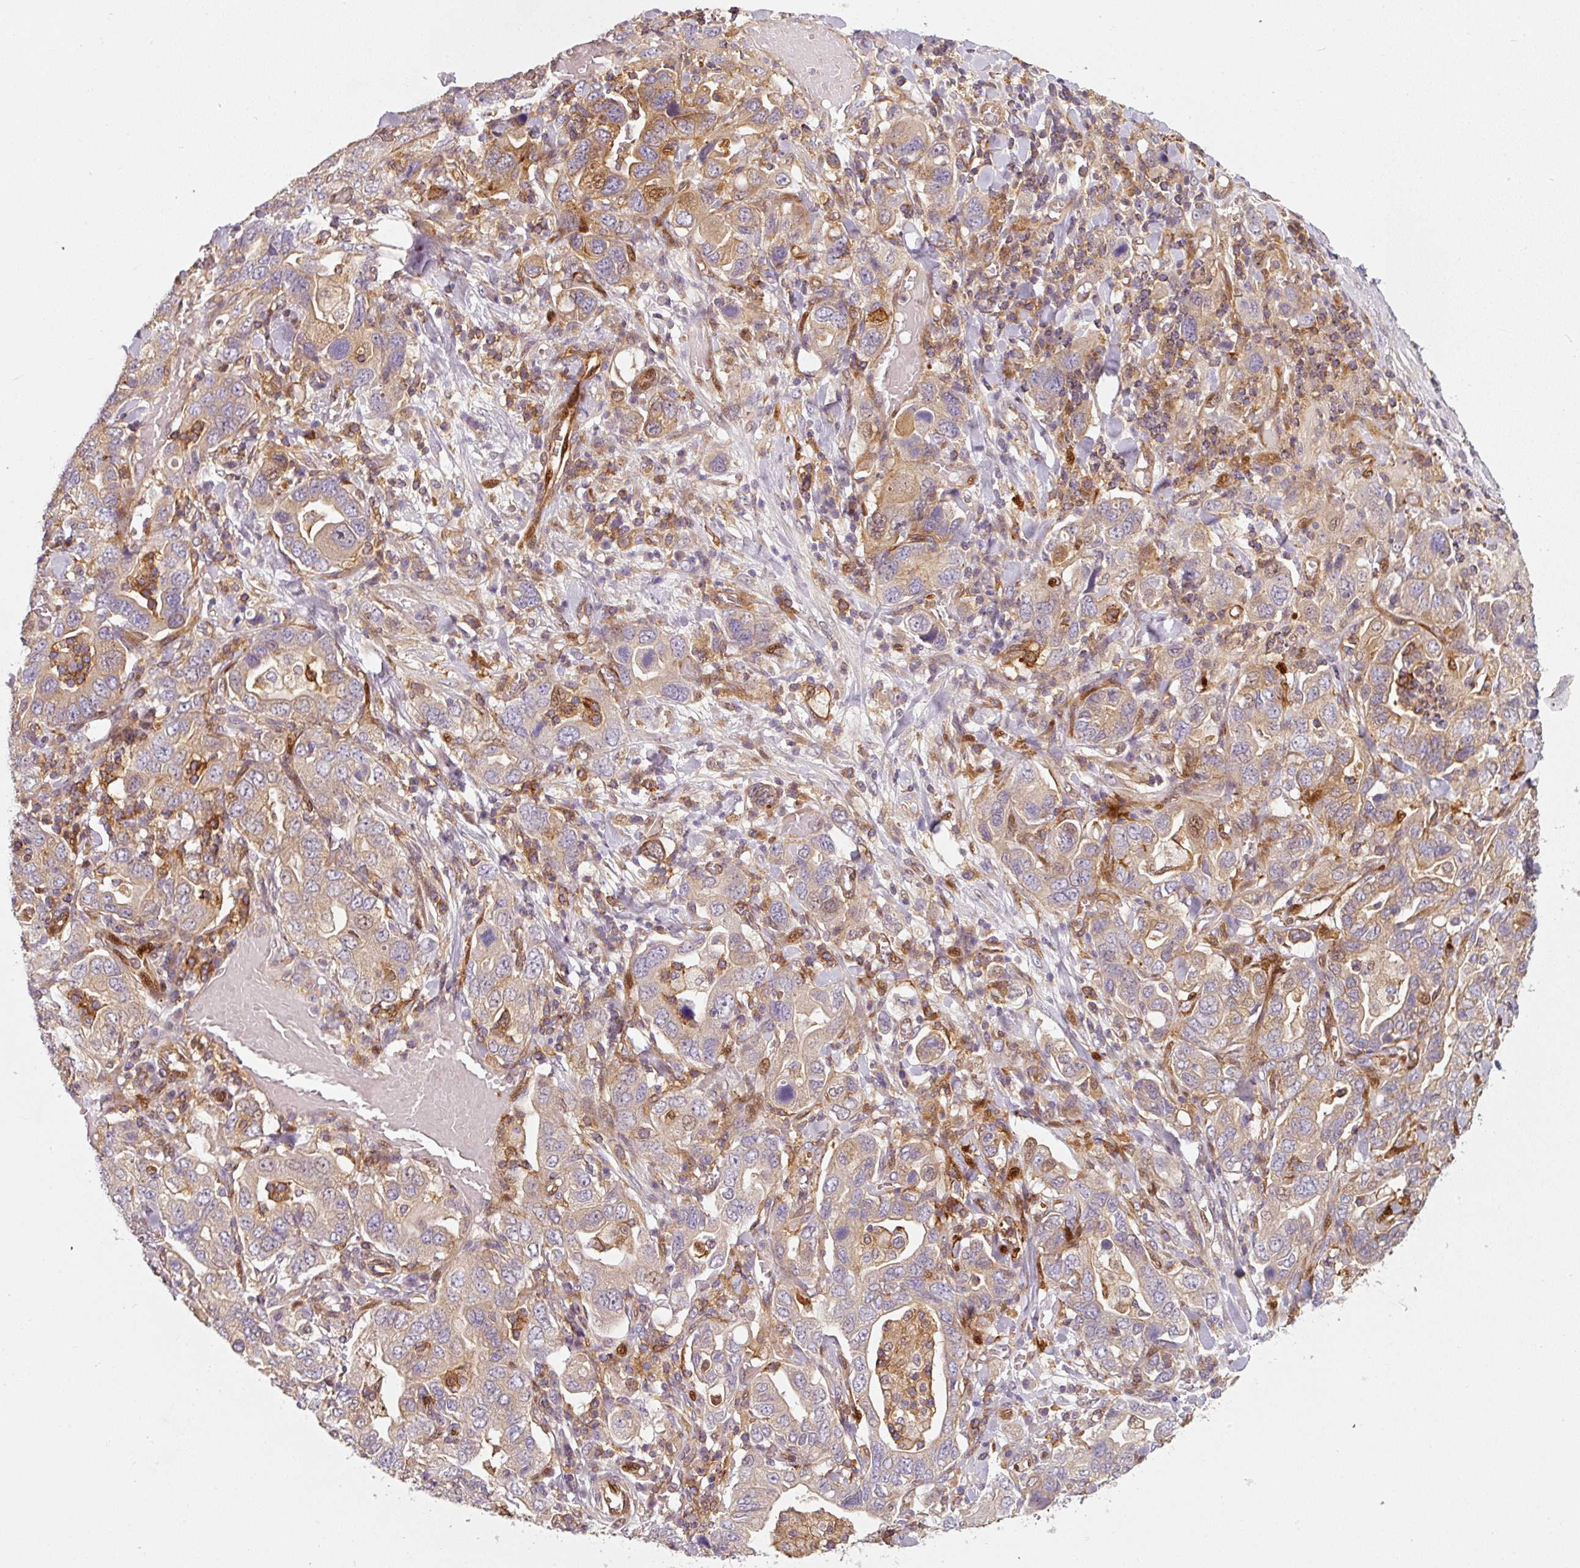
{"staining": {"intensity": "weak", "quantity": ">75%", "location": "cytoplasmic/membranous"}, "tissue": "stomach cancer", "cell_type": "Tumor cells", "image_type": "cancer", "snomed": [{"axis": "morphology", "description": "Adenocarcinoma, NOS"}, {"axis": "topography", "description": "Stomach, upper"}, {"axis": "topography", "description": "Stomach"}], "caption": "A histopathology image of human stomach adenocarcinoma stained for a protein shows weak cytoplasmic/membranous brown staining in tumor cells.", "gene": "IQGAP2", "patient": {"sex": "male", "age": 62}}